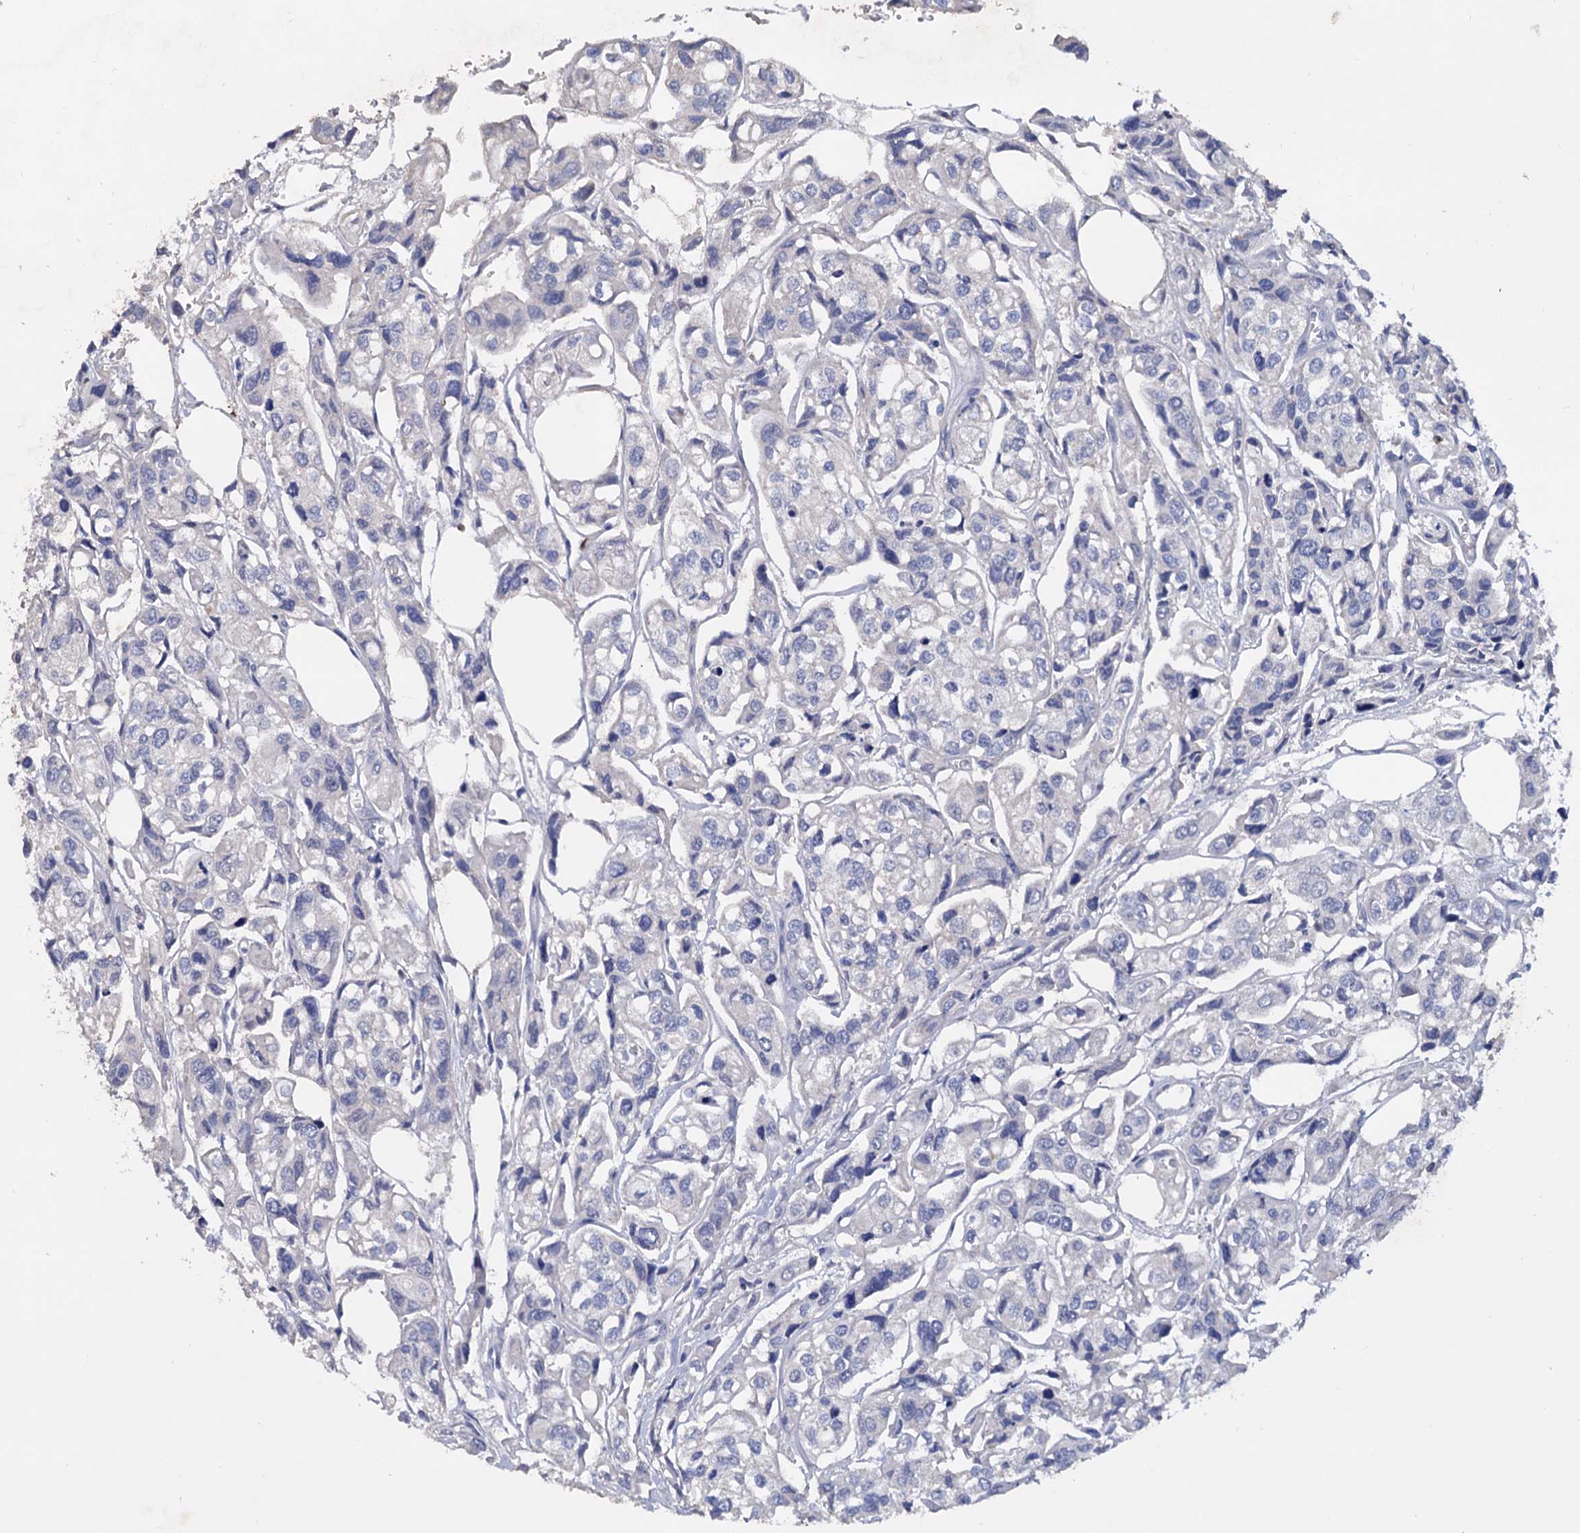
{"staining": {"intensity": "negative", "quantity": "none", "location": "none"}, "tissue": "urothelial cancer", "cell_type": "Tumor cells", "image_type": "cancer", "snomed": [{"axis": "morphology", "description": "Urothelial carcinoma, High grade"}, {"axis": "topography", "description": "Urinary bladder"}], "caption": "Human high-grade urothelial carcinoma stained for a protein using immunohistochemistry demonstrates no expression in tumor cells.", "gene": "NPAS4", "patient": {"sex": "male", "age": 67}}